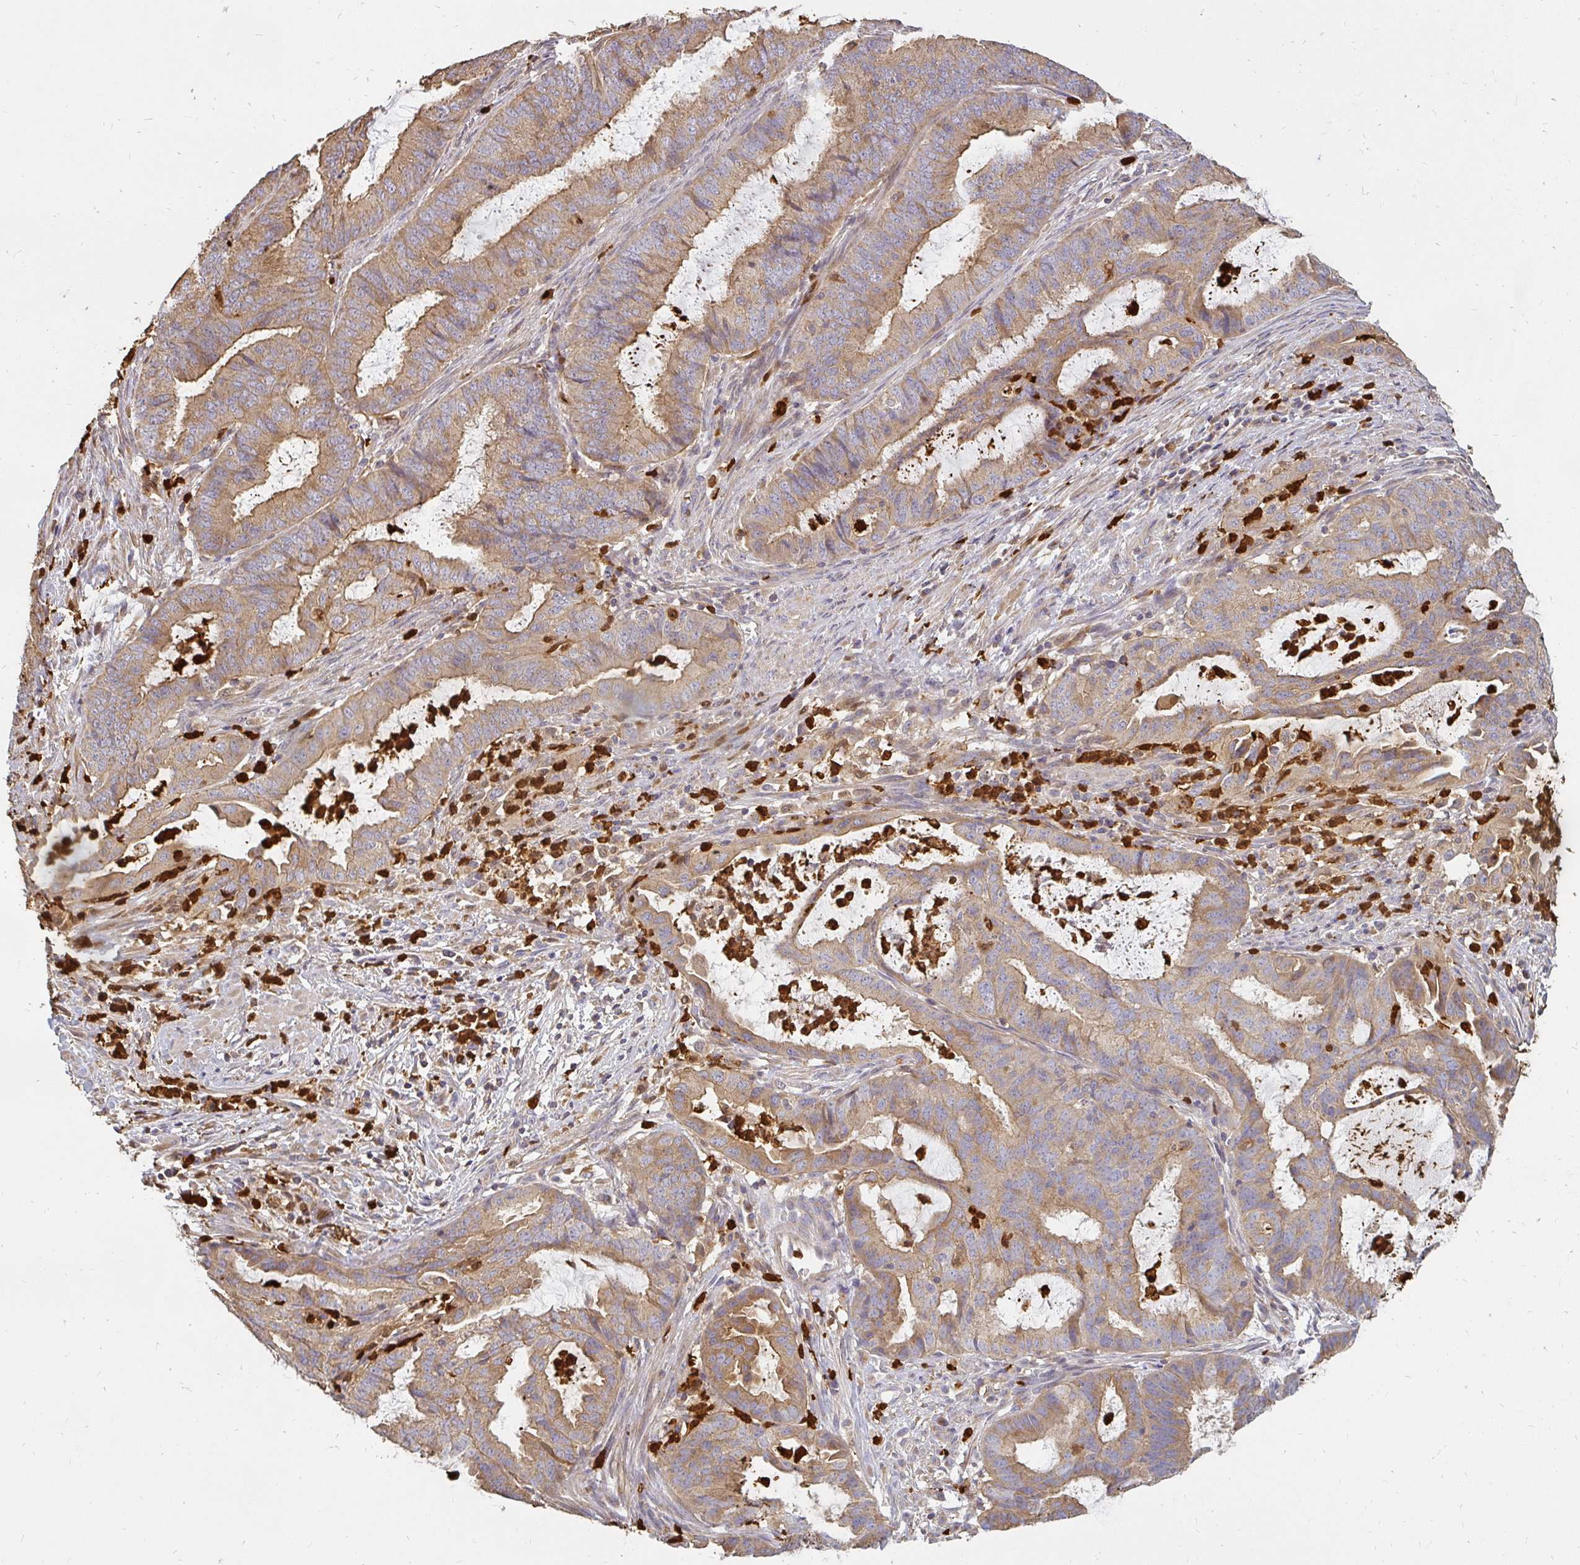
{"staining": {"intensity": "moderate", "quantity": ">75%", "location": "cytoplasmic/membranous"}, "tissue": "endometrial cancer", "cell_type": "Tumor cells", "image_type": "cancer", "snomed": [{"axis": "morphology", "description": "Adenocarcinoma, NOS"}, {"axis": "topography", "description": "Endometrium"}], "caption": "Immunohistochemical staining of endometrial cancer (adenocarcinoma) demonstrates medium levels of moderate cytoplasmic/membranous staining in approximately >75% of tumor cells. (DAB (3,3'-diaminobenzidine) IHC, brown staining for protein, blue staining for nuclei).", "gene": "CNTRL", "patient": {"sex": "female", "age": 51}}